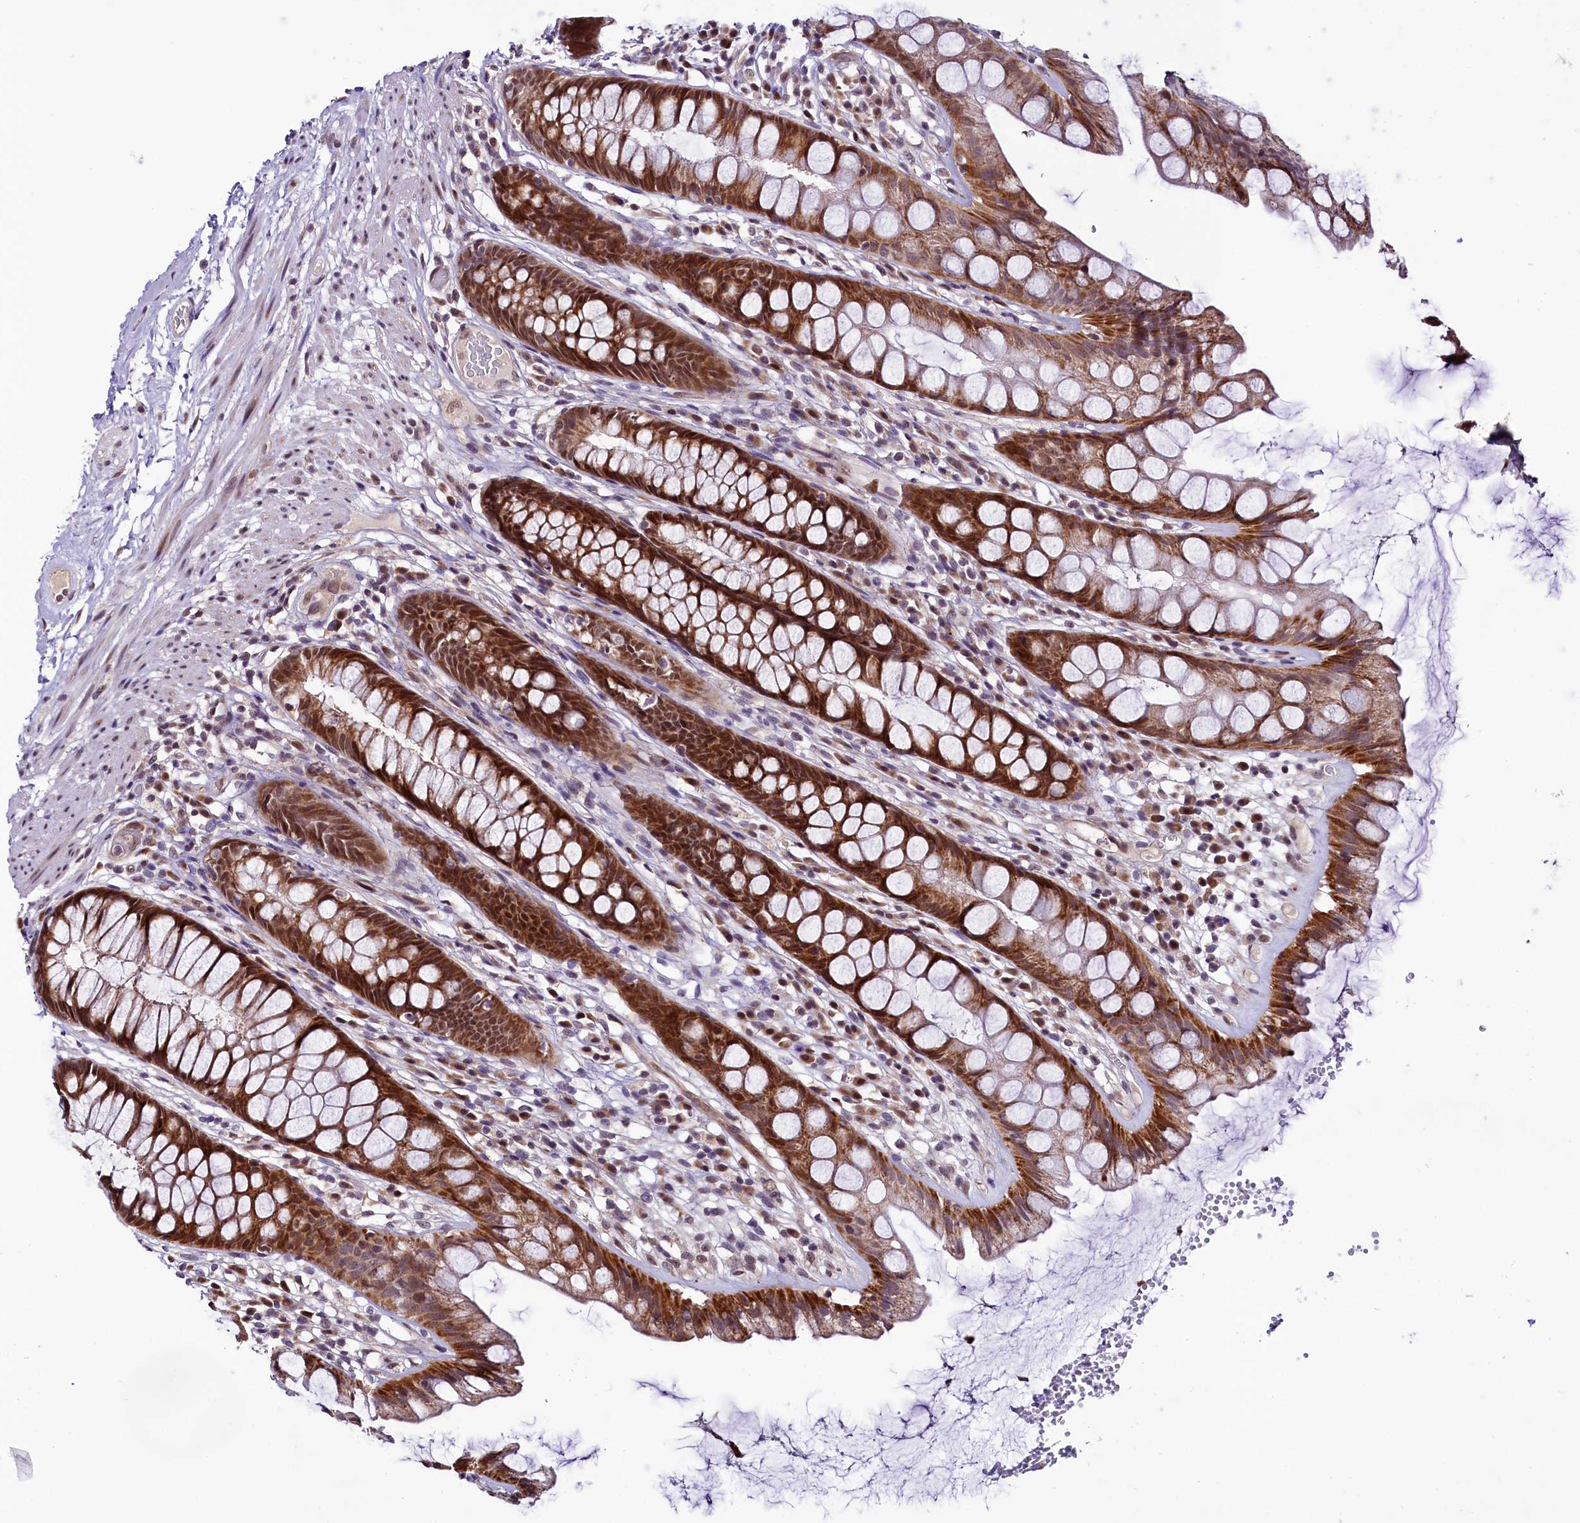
{"staining": {"intensity": "strong", "quantity": ">75%", "location": "cytoplasmic/membranous,nuclear"}, "tissue": "rectum", "cell_type": "Glandular cells", "image_type": "normal", "snomed": [{"axis": "morphology", "description": "Normal tissue, NOS"}, {"axis": "topography", "description": "Rectum"}], "caption": "Immunohistochemistry (IHC) photomicrograph of benign rectum: human rectum stained using IHC exhibits high levels of strong protein expression localized specifically in the cytoplasmic/membranous,nuclear of glandular cells, appearing as a cytoplasmic/membranous,nuclear brown color.", "gene": "RPUSD2", "patient": {"sex": "male", "age": 74}}